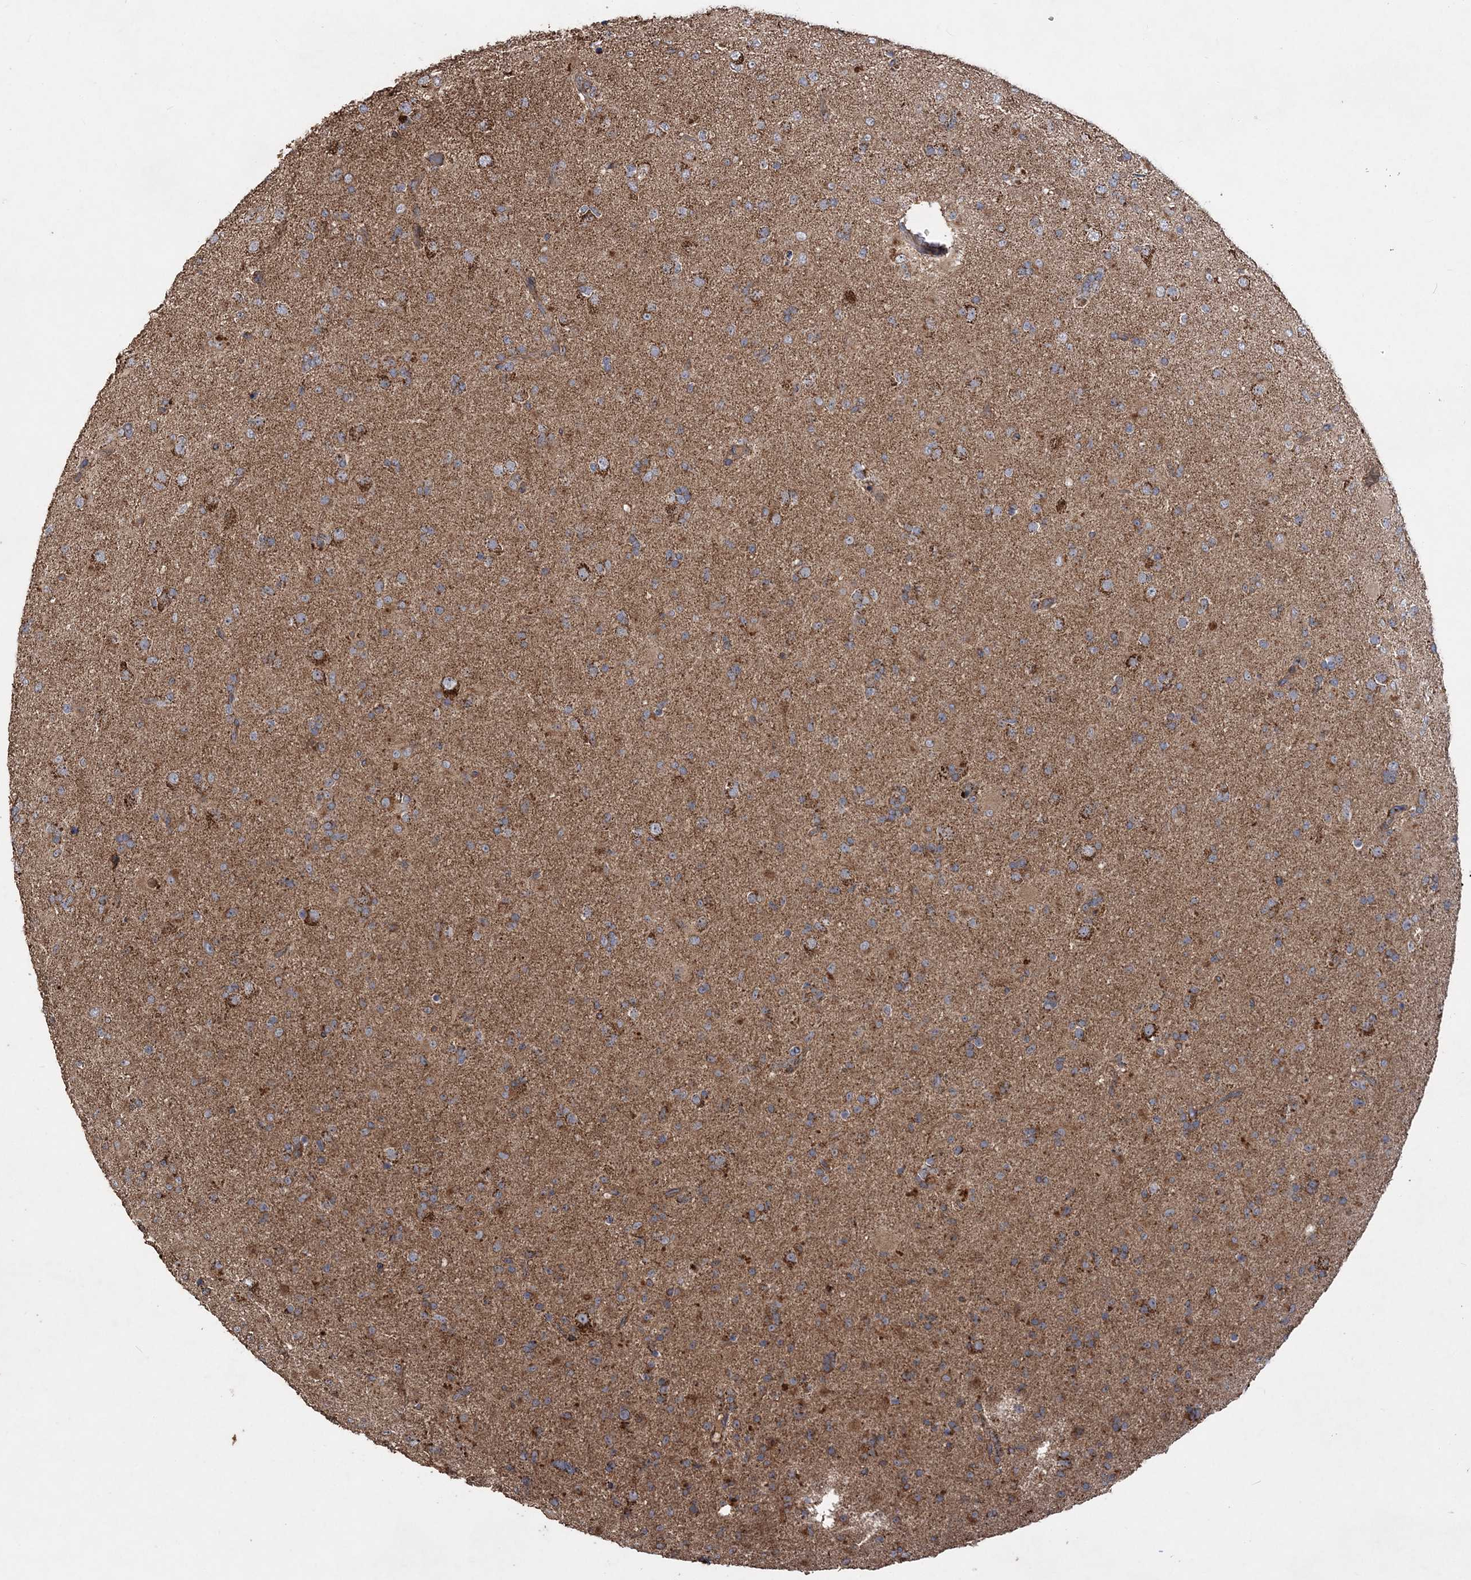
{"staining": {"intensity": "moderate", "quantity": ">75%", "location": "cytoplasmic/membranous"}, "tissue": "glioma", "cell_type": "Tumor cells", "image_type": "cancer", "snomed": [{"axis": "morphology", "description": "Glioma, malignant, Low grade"}, {"axis": "topography", "description": "Brain"}], "caption": "Glioma stained for a protein (brown) exhibits moderate cytoplasmic/membranous positive expression in about >75% of tumor cells.", "gene": "POC5", "patient": {"sex": "male", "age": 65}}